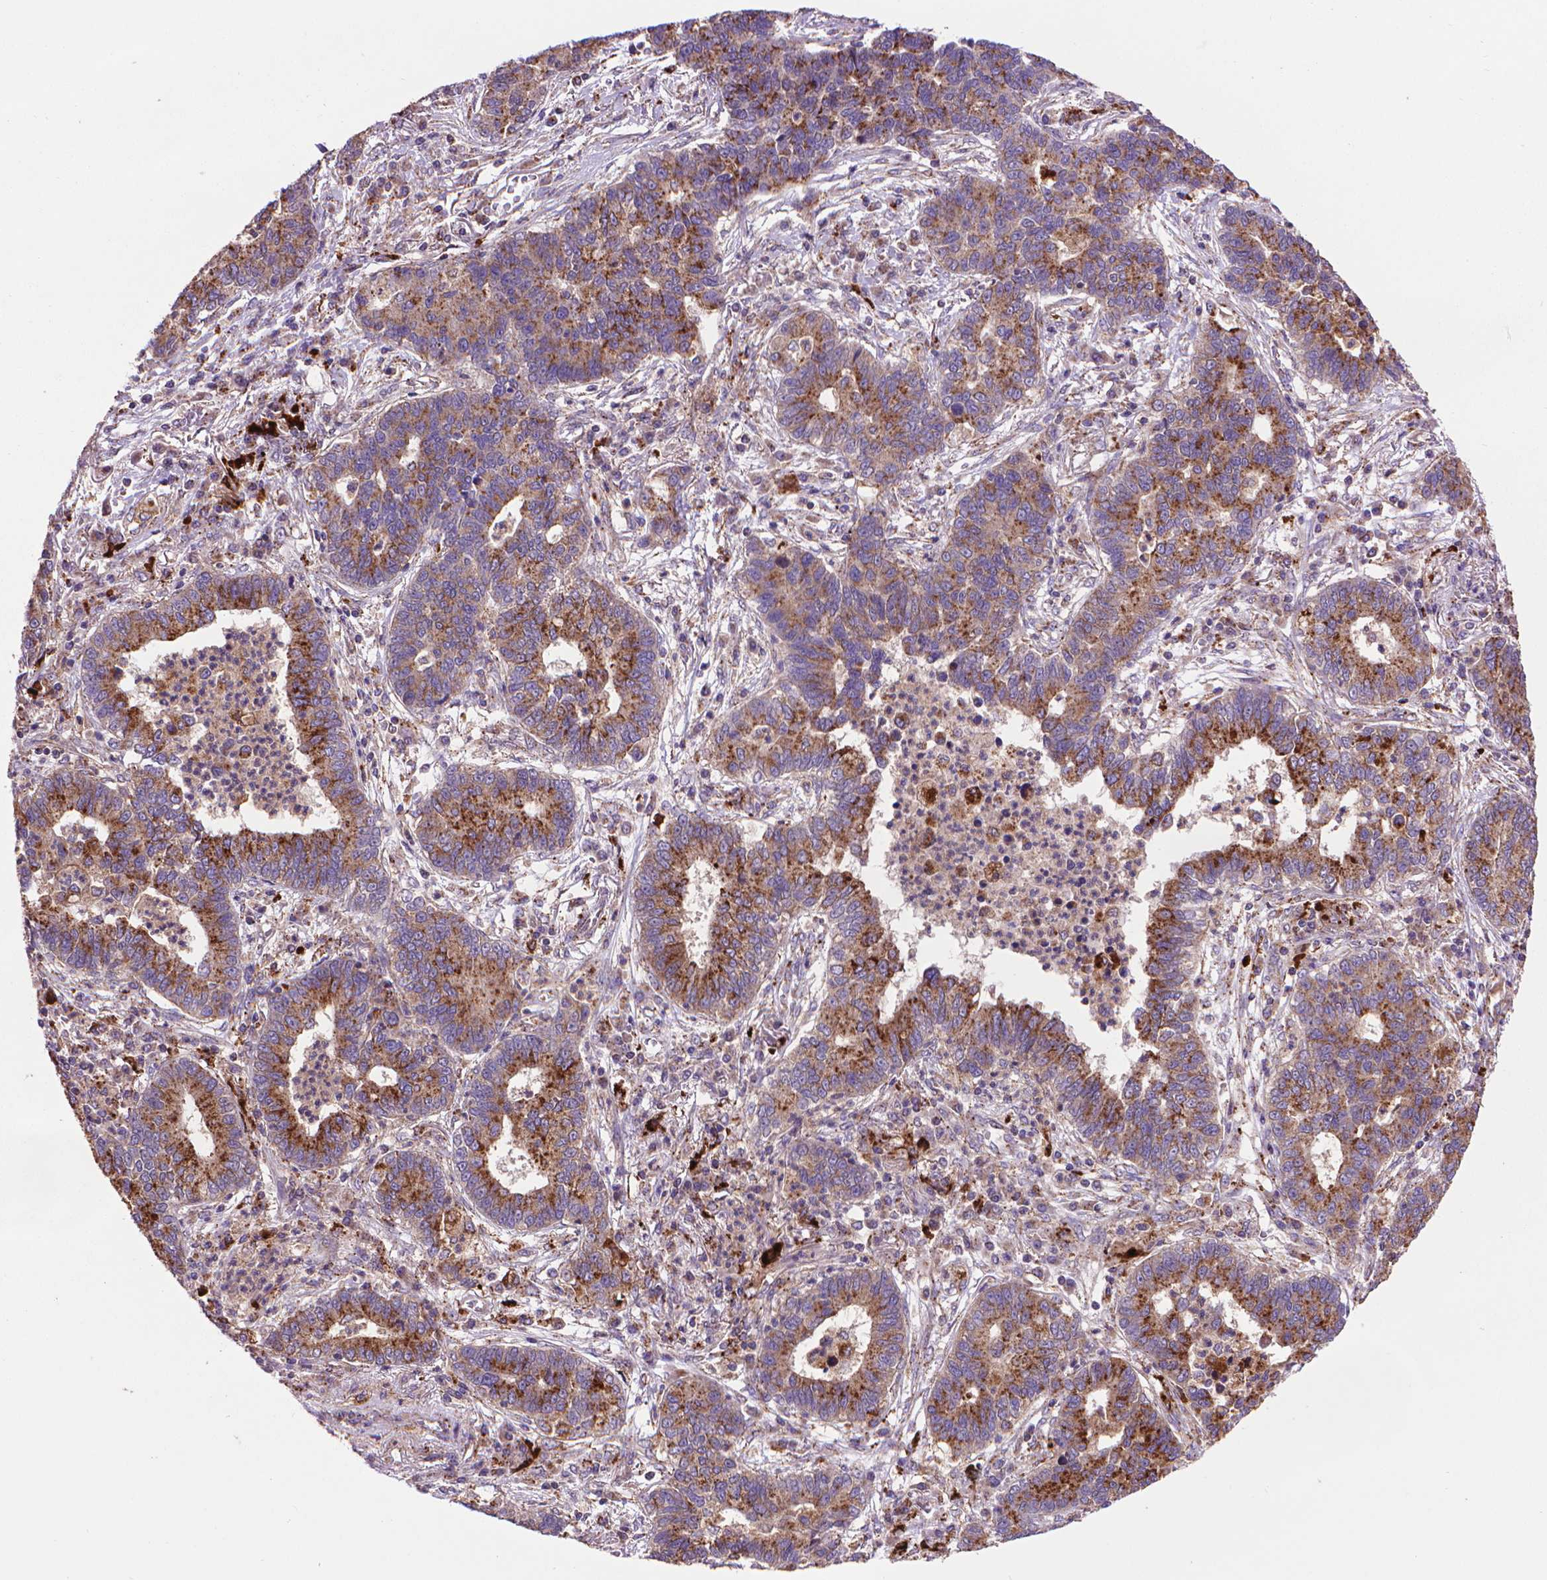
{"staining": {"intensity": "strong", "quantity": ">75%", "location": "cytoplasmic/membranous"}, "tissue": "lung cancer", "cell_type": "Tumor cells", "image_type": "cancer", "snomed": [{"axis": "morphology", "description": "Adenocarcinoma, NOS"}, {"axis": "topography", "description": "Lung"}], "caption": "IHC (DAB) staining of adenocarcinoma (lung) reveals strong cytoplasmic/membranous protein positivity in approximately >75% of tumor cells.", "gene": "GLB1", "patient": {"sex": "female", "age": 57}}